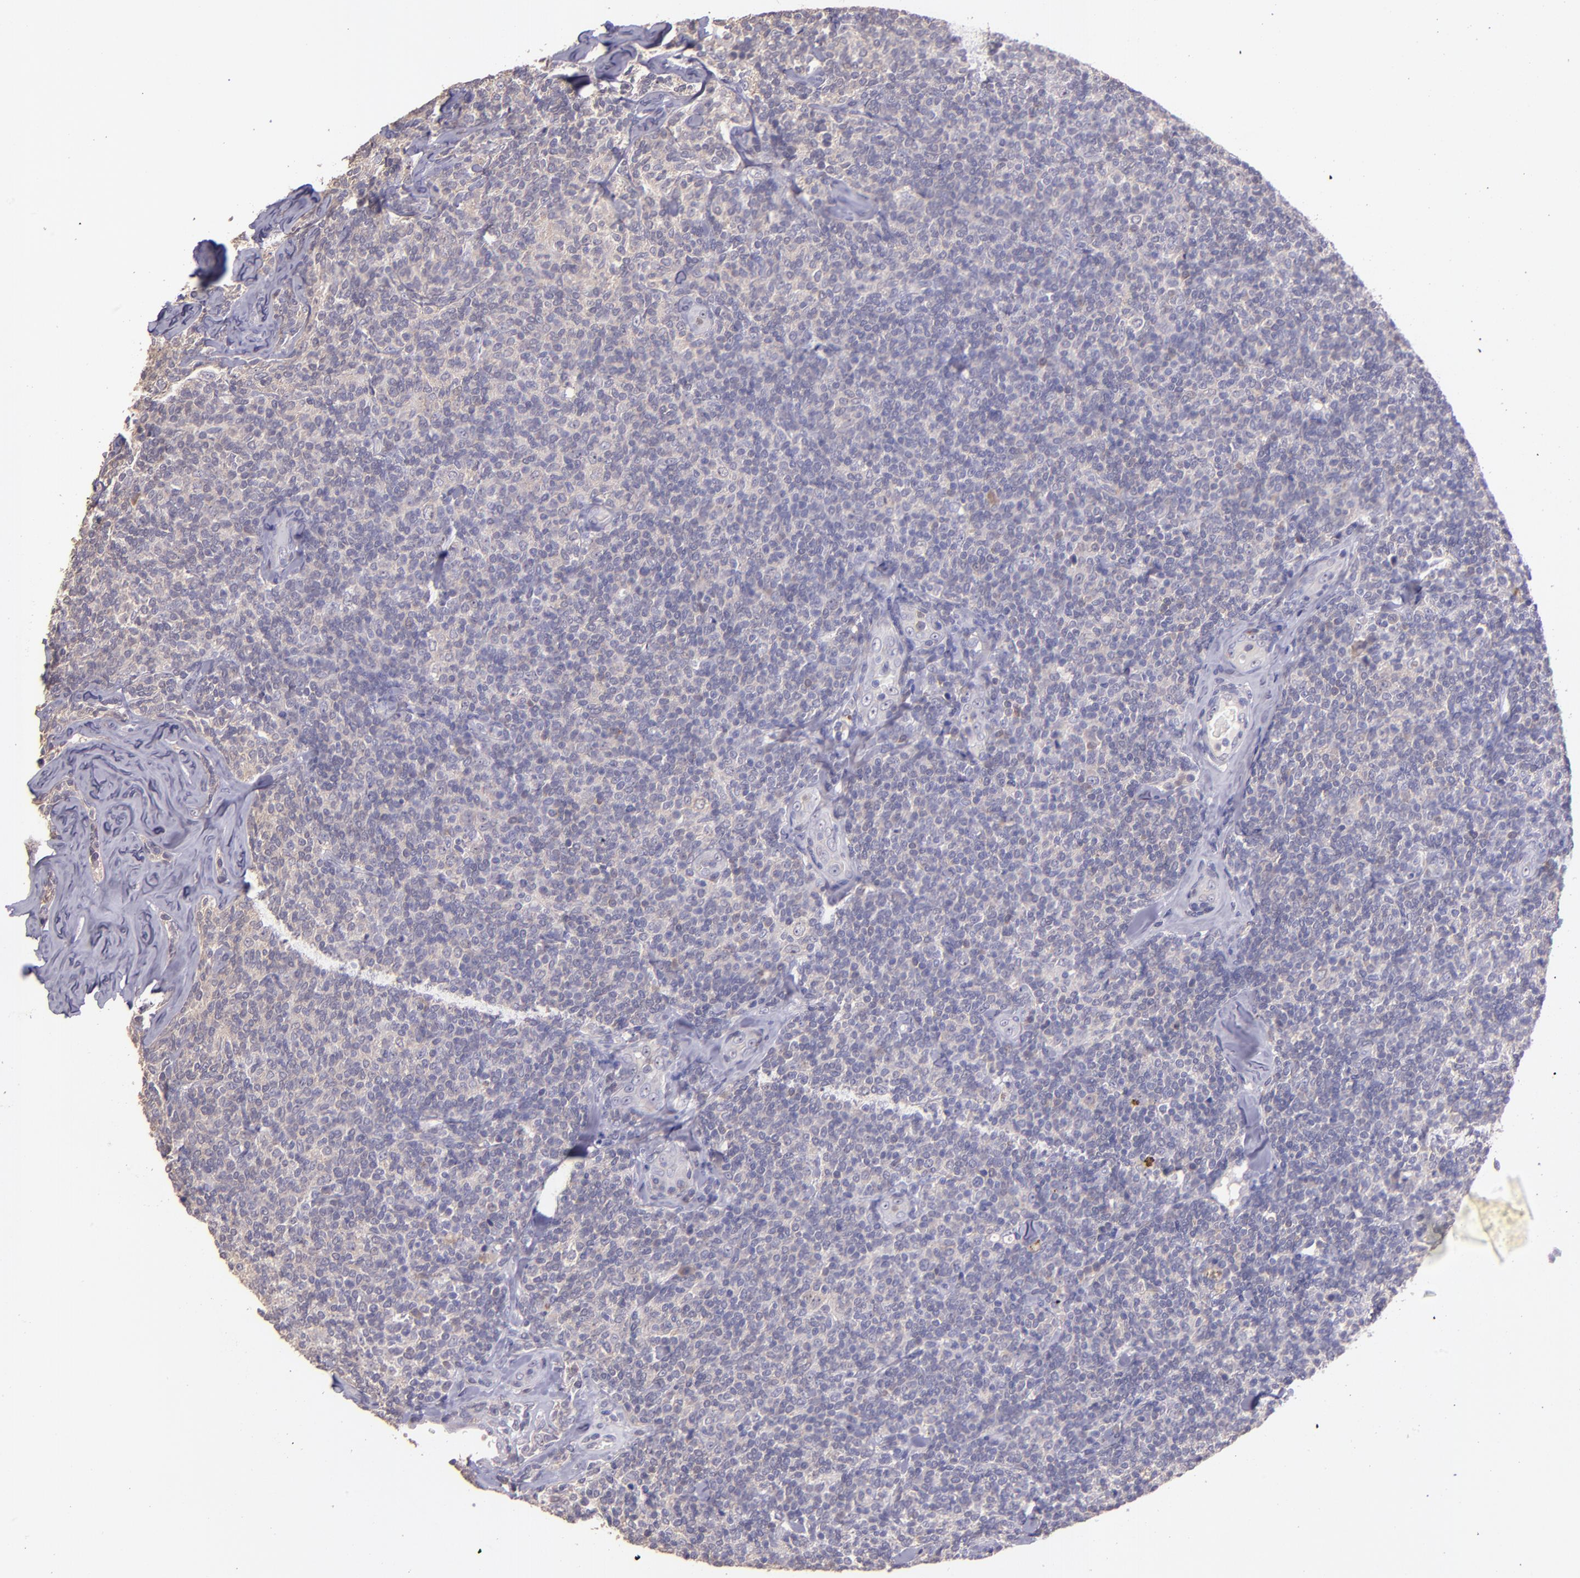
{"staining": {"intensity": "negative", "quantity": "none", "location": "none"}, "tissue": "lymphoma", "cell_type": "Tumor cells", "image_type": "cancer", "snomed": [{"axis": "morphology", "description": "Malignant lymphoma, non-Hodgkin's type, Low grade"}, {"axis": "topography", "description": "Lymph node"}], "caption": "This is an IHC image of malignant lymphoma, non-Hodgkin's type (low-grade). There is no positivity in tumor cells.", "gene": "PAPPA", "patient": {"sex": "female", "age": 56}}